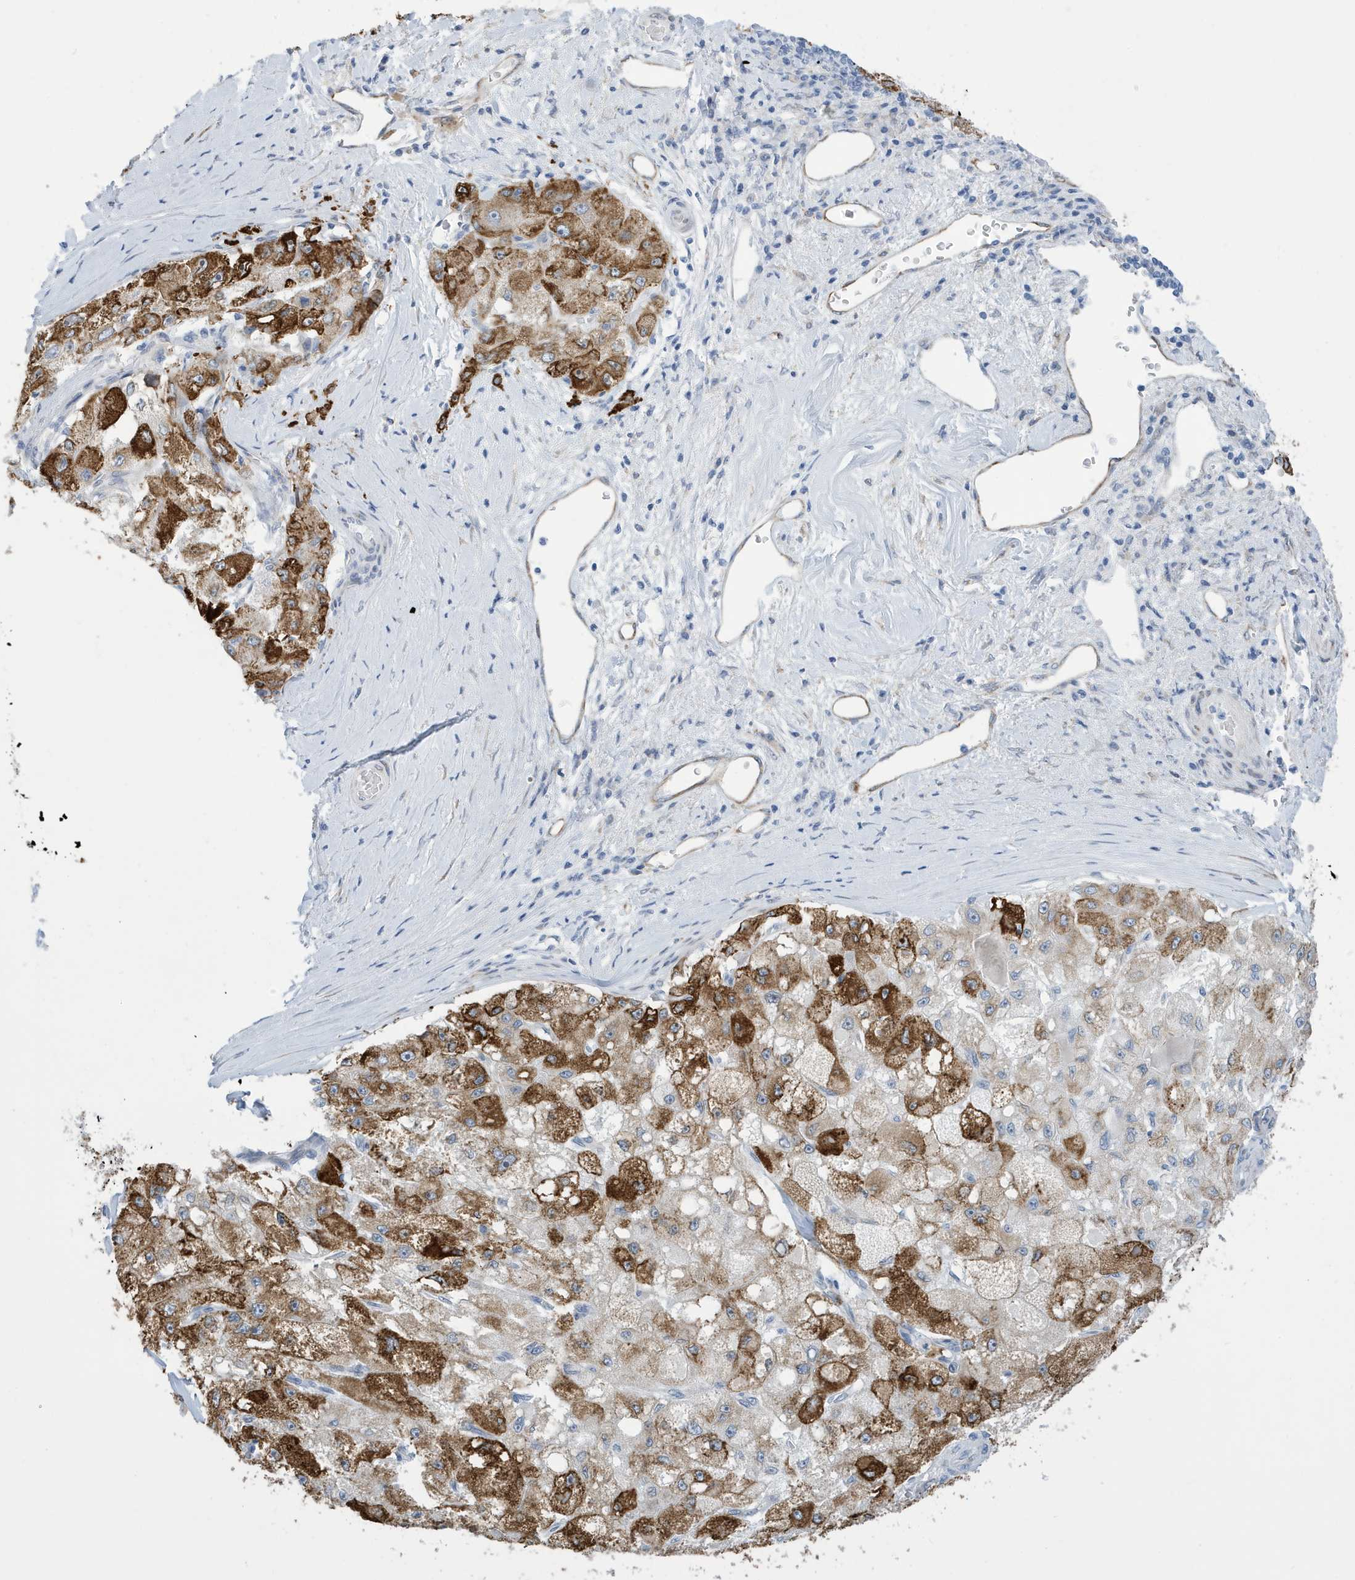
{"staining": {"intensity": "strong", "quantity": "25%-75%", "location": "nuclear"}, "tissue": "liver cancer", "cell_type": "Tumor cells", "image_type": "cancer", "snomed": [{"axis": "morphology", "description": "Carcinoma, Hepatocellular, NOS"}, {"axis": "topography", "description": "Liver"}], "caption": "Immunohistochemistry (IHC) histopathology image of neoplastic tissue: liver hepatocellular carcinoma stained using IHC exhibits high levels of strong protein expression localized specifically in the nuclear of tumor cells, appearing as a nuclear brown color.", "gene": "SEMA3F", "patient": {"sex": "male", "age": 80}}